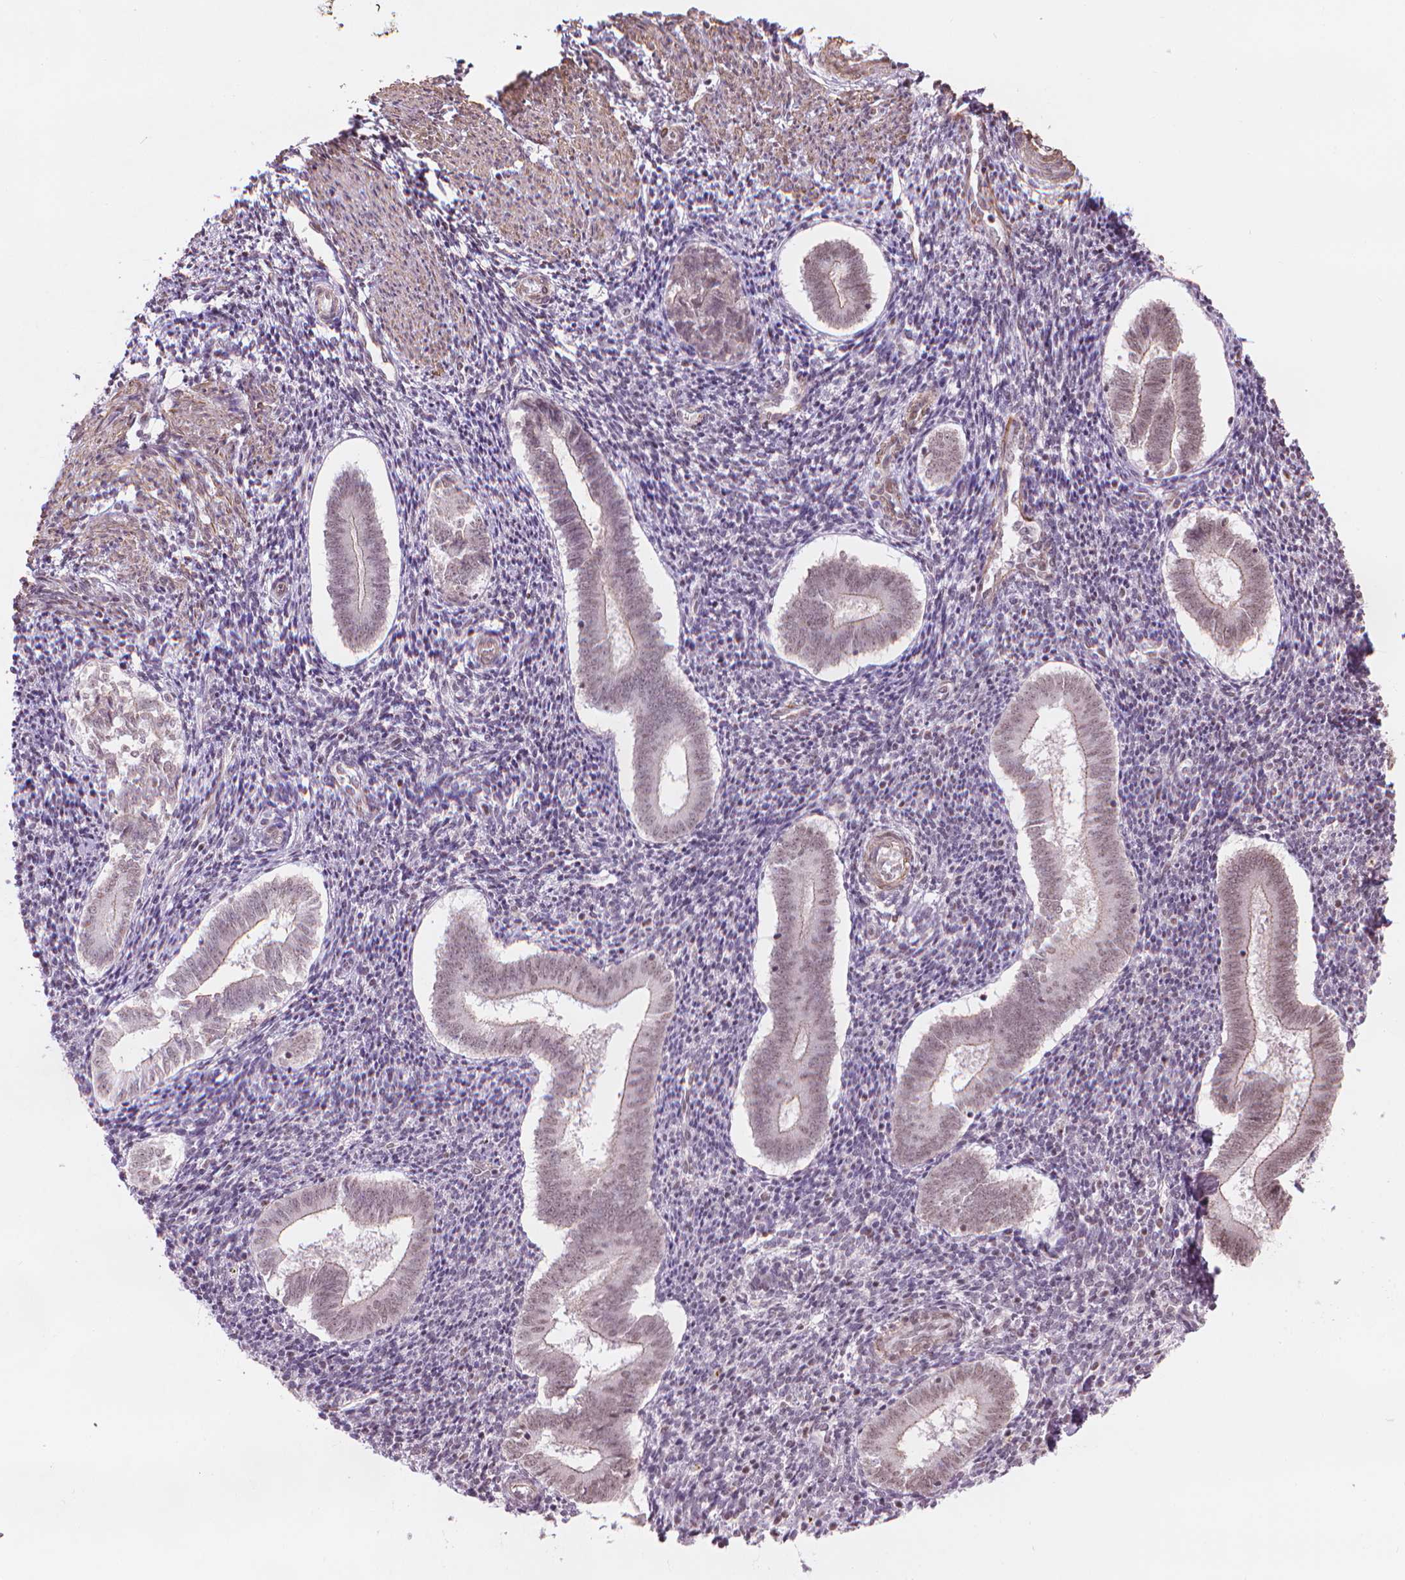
{"staining": {"intensity": "negative", "quantity": "none", "location": "none"}, "tissue": "endometrium", "cell_type": "Cells in endometrial stroma", "image_type": "normal", "snomed": [{"axis": "morphology", "description": "Normal tissue, NOS"}, {"axis": "topography", "description": "Endometrium"}], "caption": "Immunohistochemical staining of benign endometrium demonstrates no significant positivity in cells in endometrial stroma.", "gene": "HOXD4", "patient": {"sex": "female", "age": 25}}